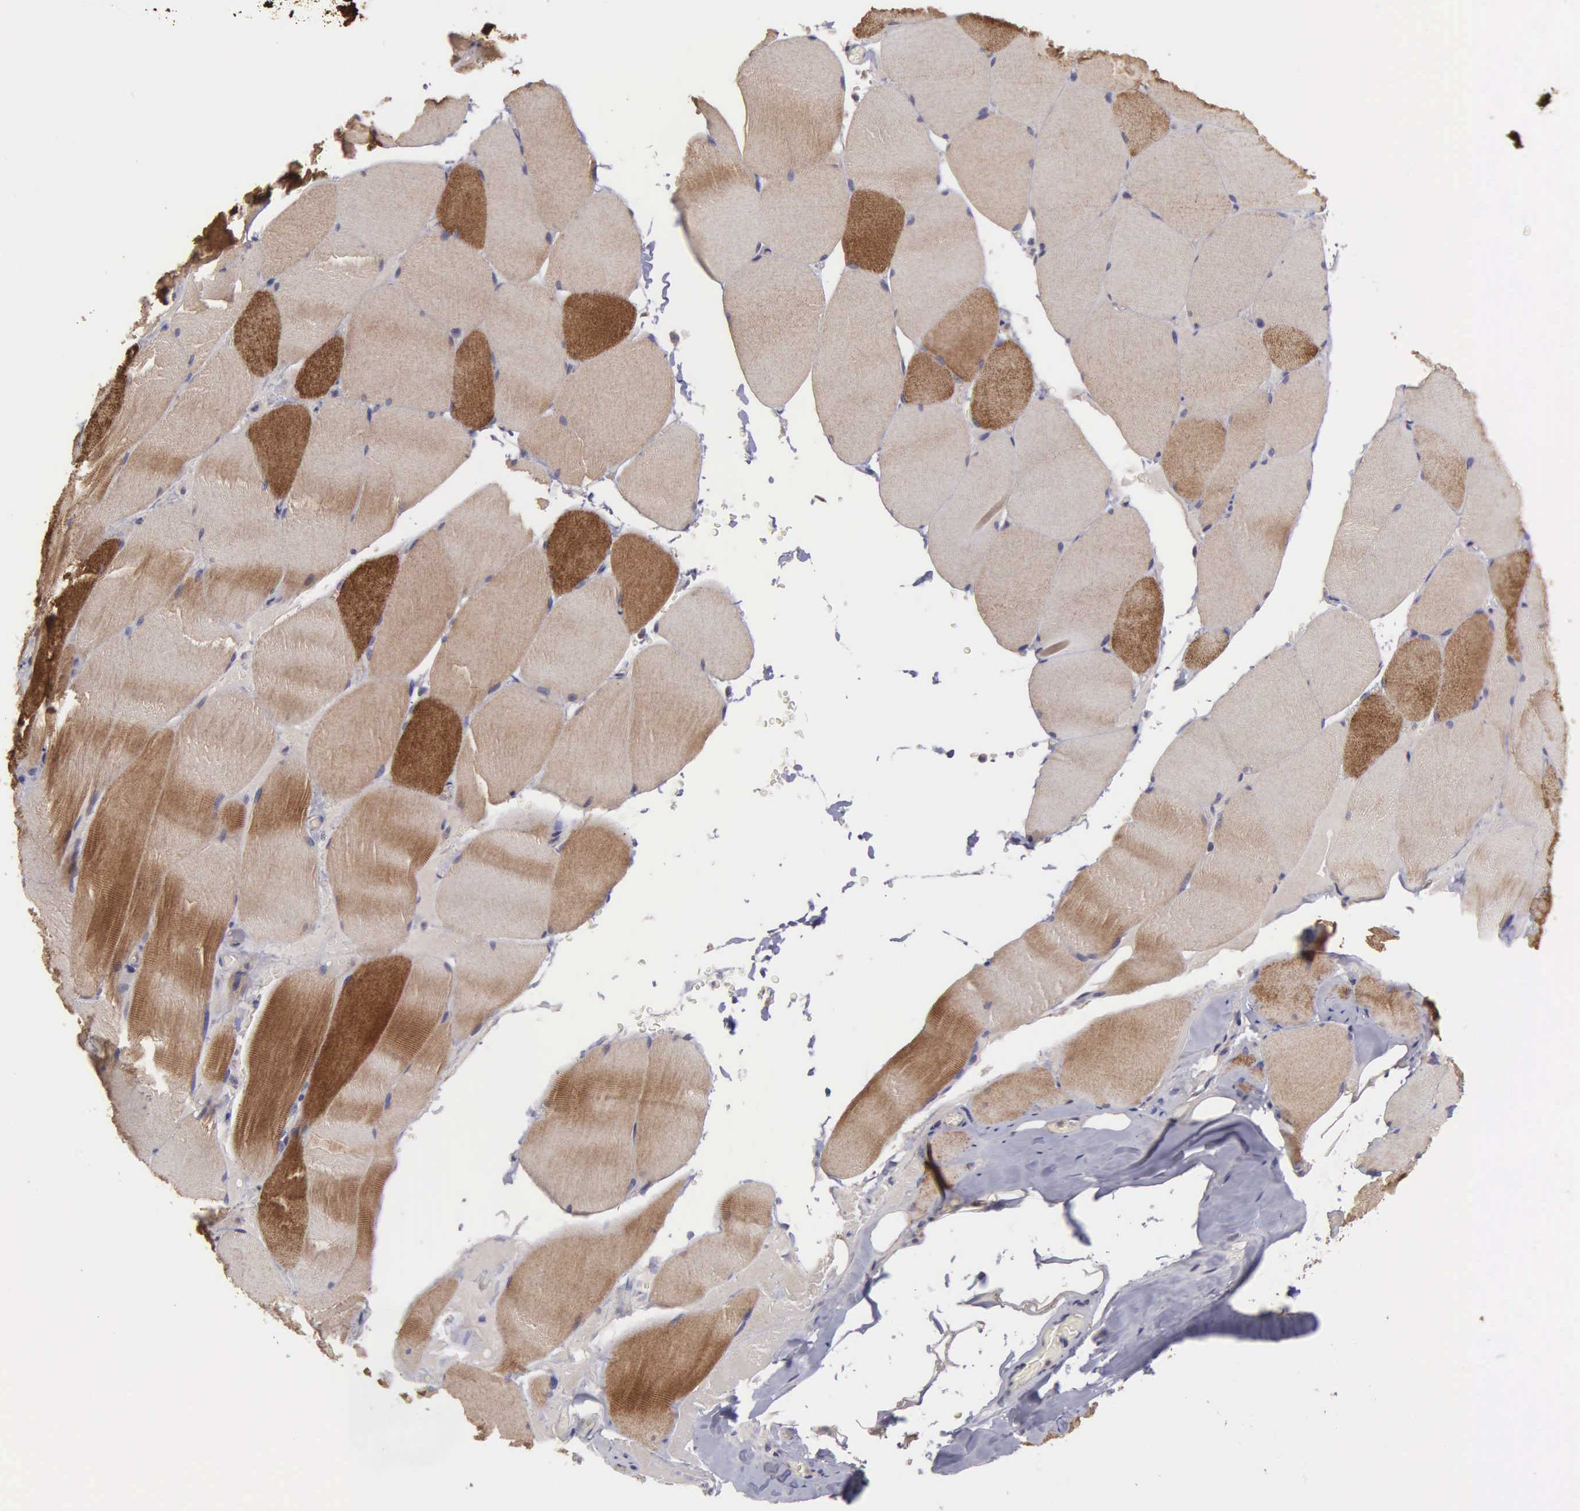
{"staining": {"intensity": "moderate", "quantity": "25%-75%", "location": "cytoplasmic/membranous"}, "tissue": "skeletal muscle", "cell_type": "Myocytes", "image_type": "normal", "snomed": [{"axis": "morphology", "description": "Normal tissue, NOS"}, {"axis": "topography", "description": "Skeletal muscle"}], "caption": "Skeletal muscle stained with a brown dye displays moderate cytoplasmic/membranous positive staining in about 25%-75% of myocytes.", "gene": "RTL10", "patient": {"sex": "male", "age": 71}}